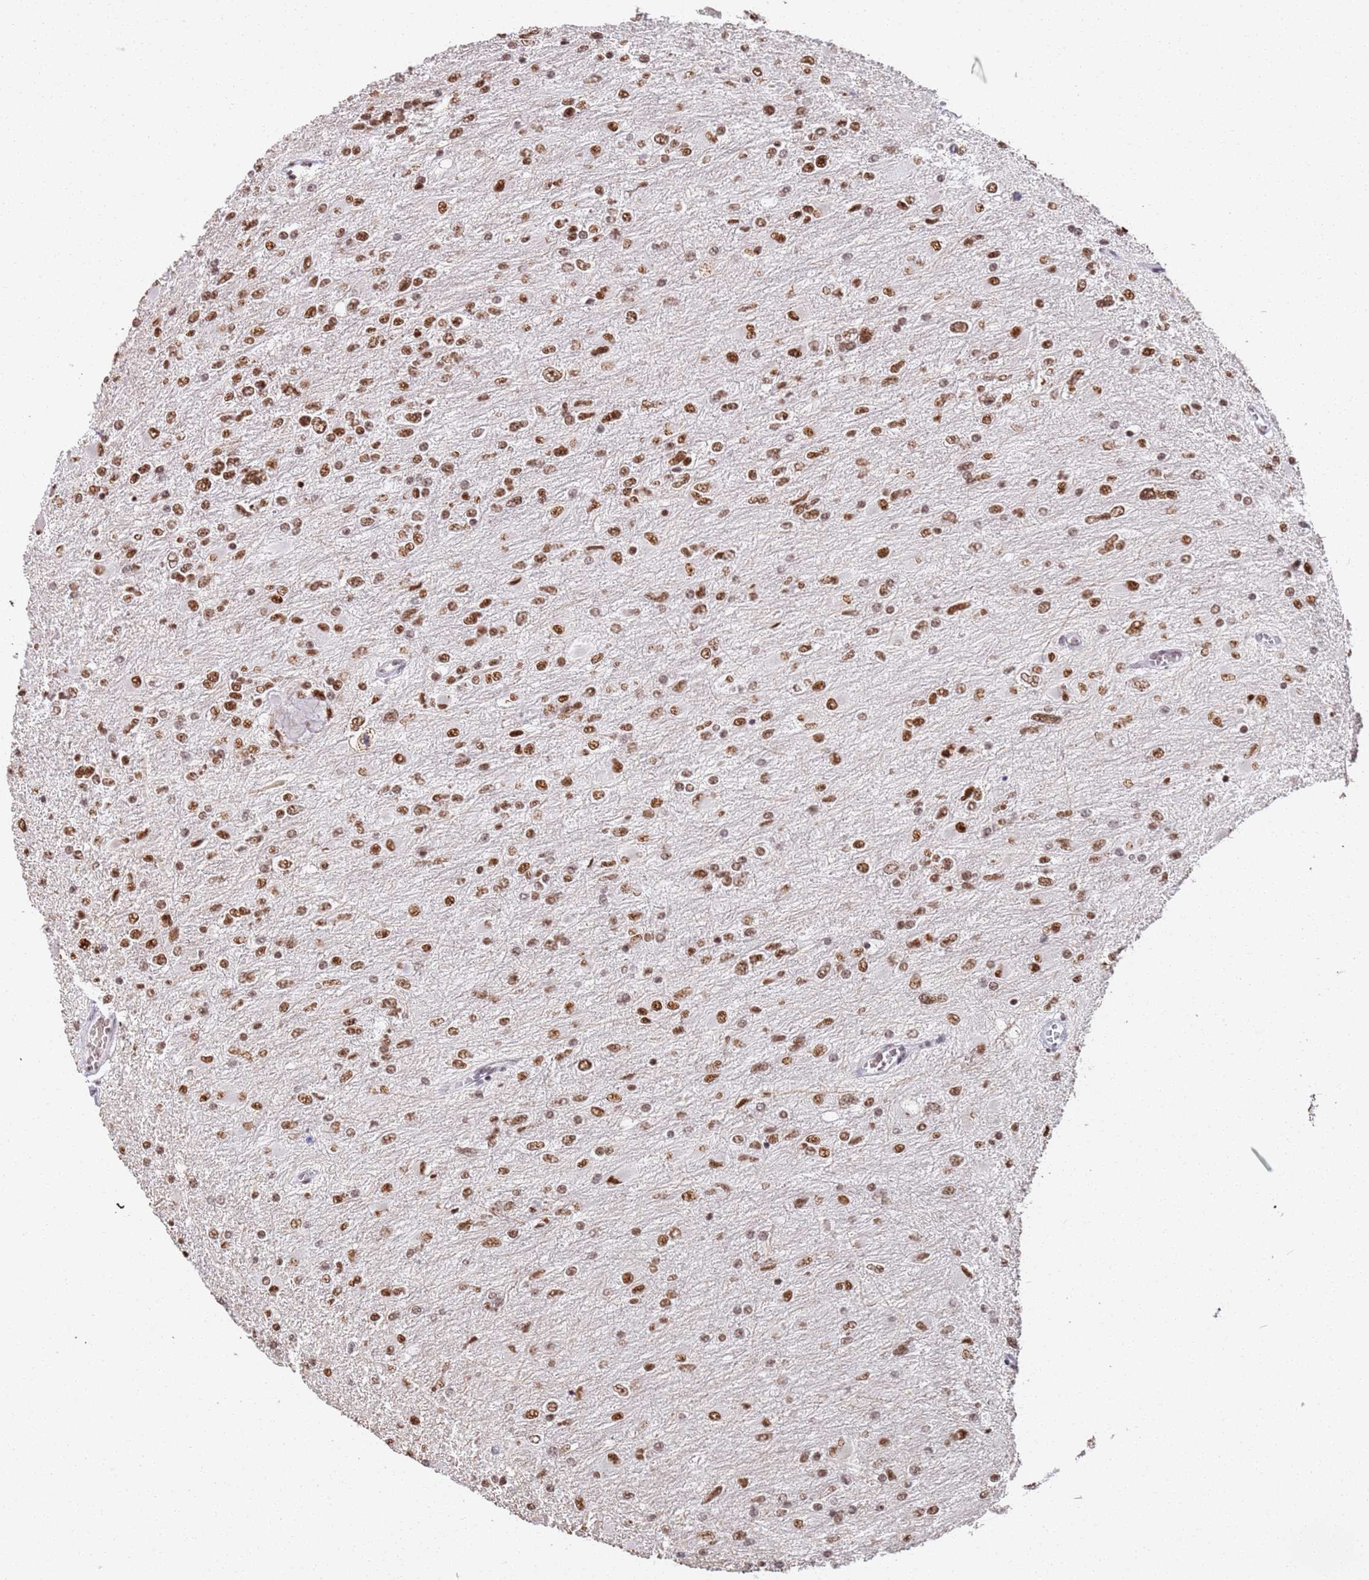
{"staining": {"intensity": "moderate", "quantity": ">75%", "location": "nuclear"}, "tissue": "glioma", "cell_type": "Tumor cells", "image_type": "cancer", "snomed": [{"axis": "morphology", "description": "Glioma, malignant, High grade"}, {"axis": "topography", "description": "Cerebral cortex"}], "caption": "Malignant glioma (high-grade) tissue displays moderate nuclear staining in about >75% of tumor cells, visualized by immunohistochemistry.", "gene": "AKAP8L", "patient": {"sex": "female", "age": 36}}